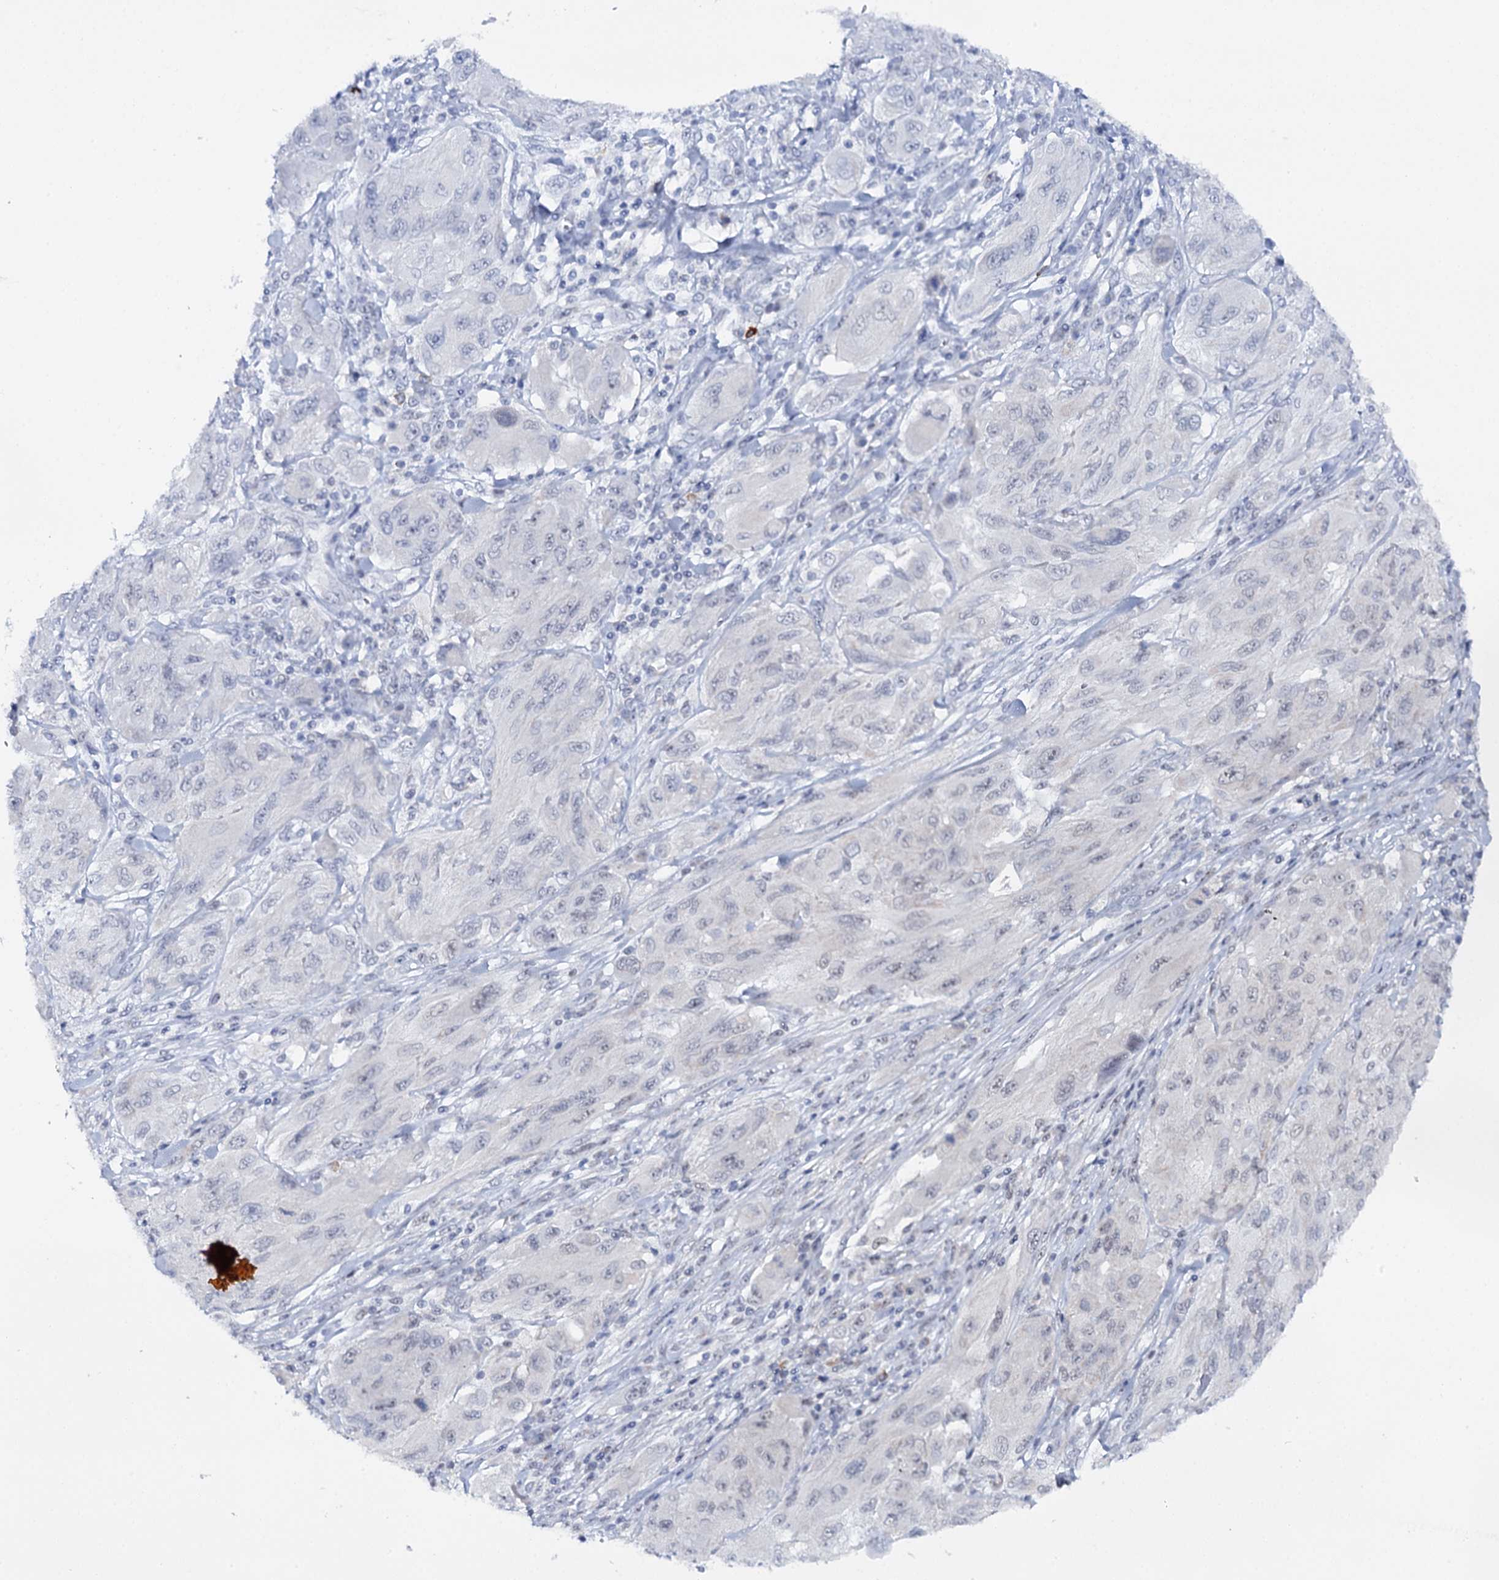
{"staining": {"intensity": "negative", "quantity": "none", "location": "none"}, "tissue": "melanoma", "cell_type": "Tumor cells", "image_type": "cancer", "snomed": [{"axis": "morphology", "description": "Malignant melanoma, NOS"}, {"axis": "topography", "description": "Skin"}], "caption": "IHC image of neoplastic tissue: human malignant melanoma stained with DAB (3,3'-diaminobenzidine) displays no significant protein positivity in tumor cells.", "gene": "BUD13", "patient": {"sex": "female", "age": 91}}